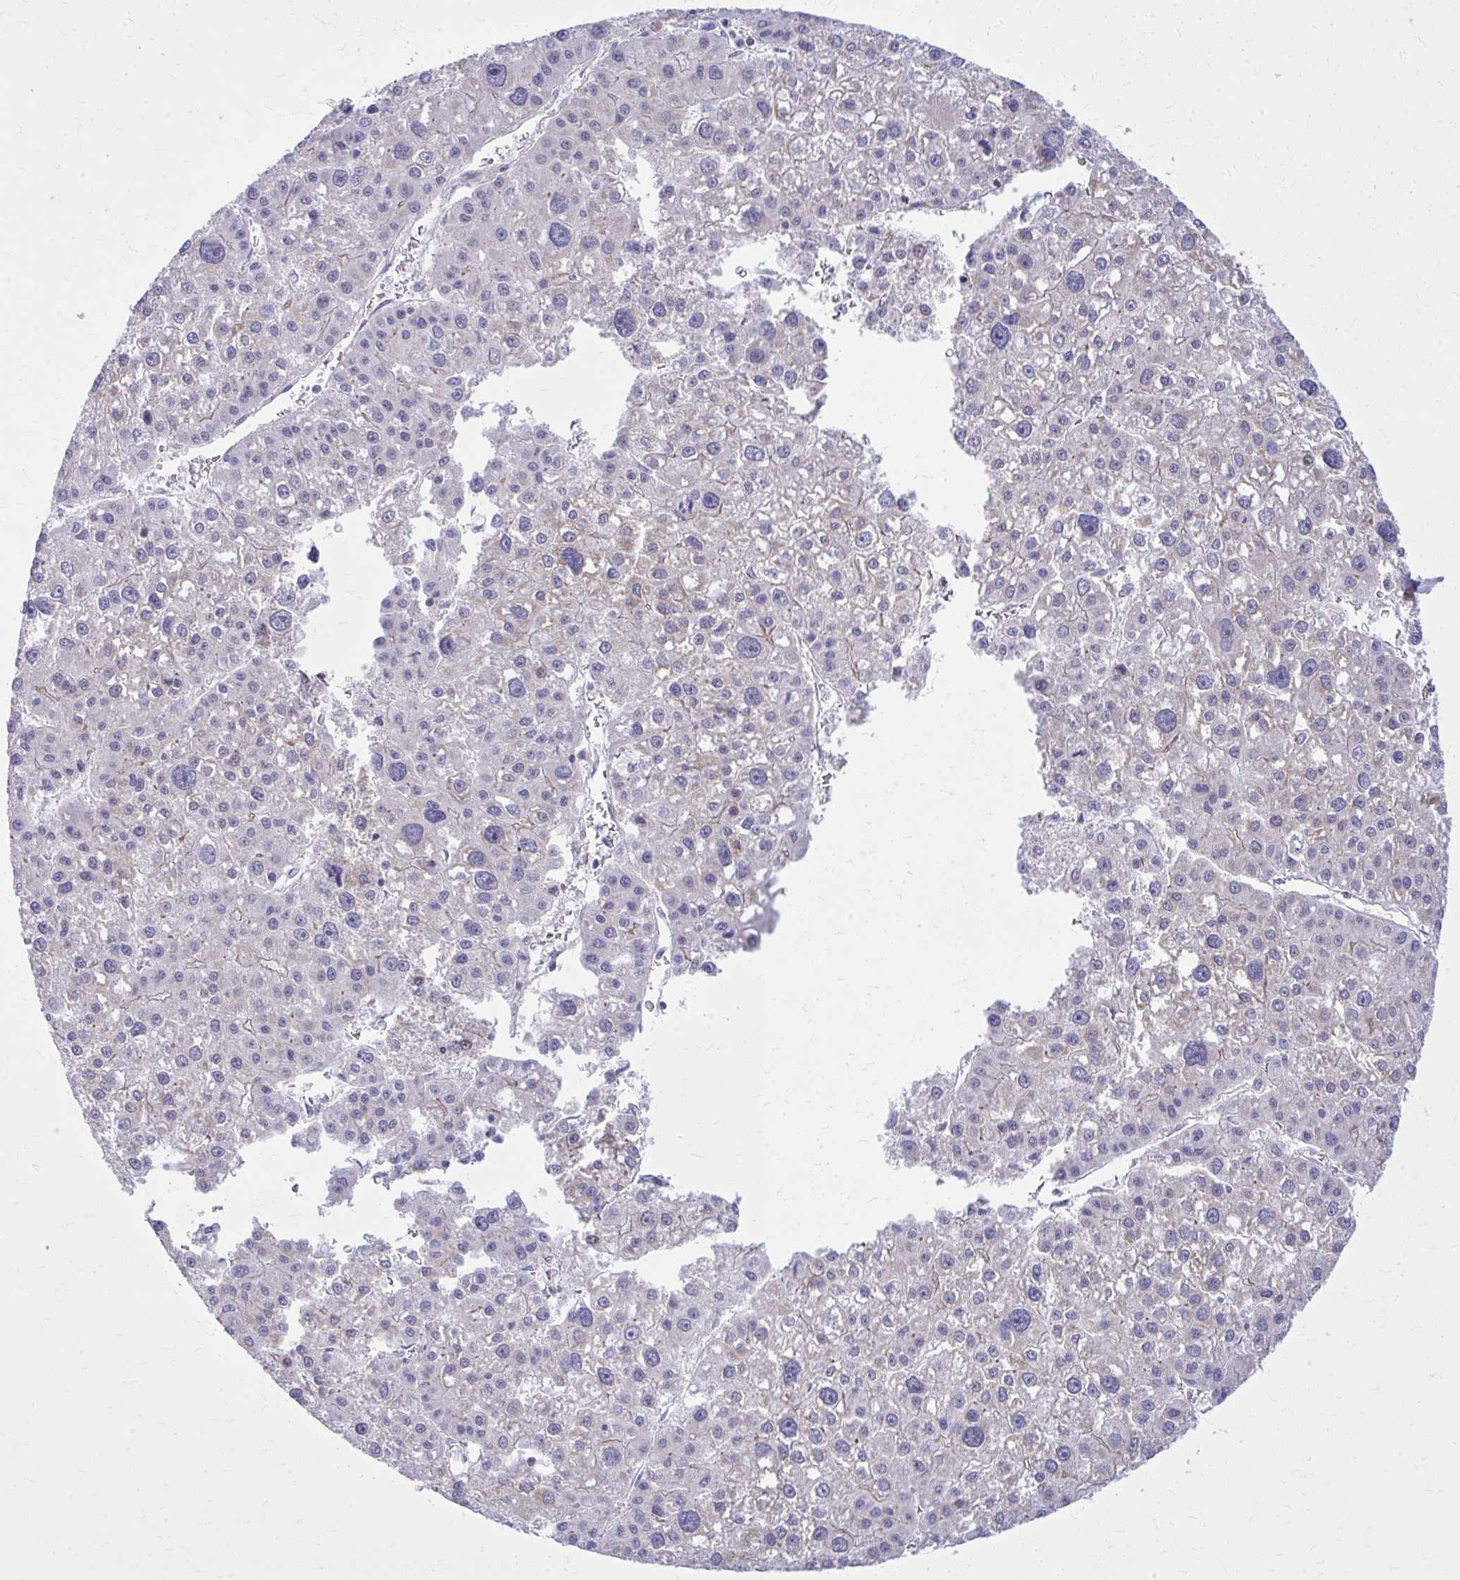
{"staining": {"intensity": "weak", "quantity": "25%-75%", "location": "cytoplasmic/membranous"}, "tissue": "liver cancer", "cell_type": "Tumor cells", "image_type": "cancer", "snomed": [{"axis": "morphology", "description": "Carcinoma, Hepatocellular, NOS"}, {"axis": "topography", "description": "Liver"}], "caption": "Tumor cells display weak cytoplasmic/membranous staining in approximately 25%-75% of cells in liver cancer.", "gene": "ZNF362", "patient": {"sex": "male", "age": 73}}